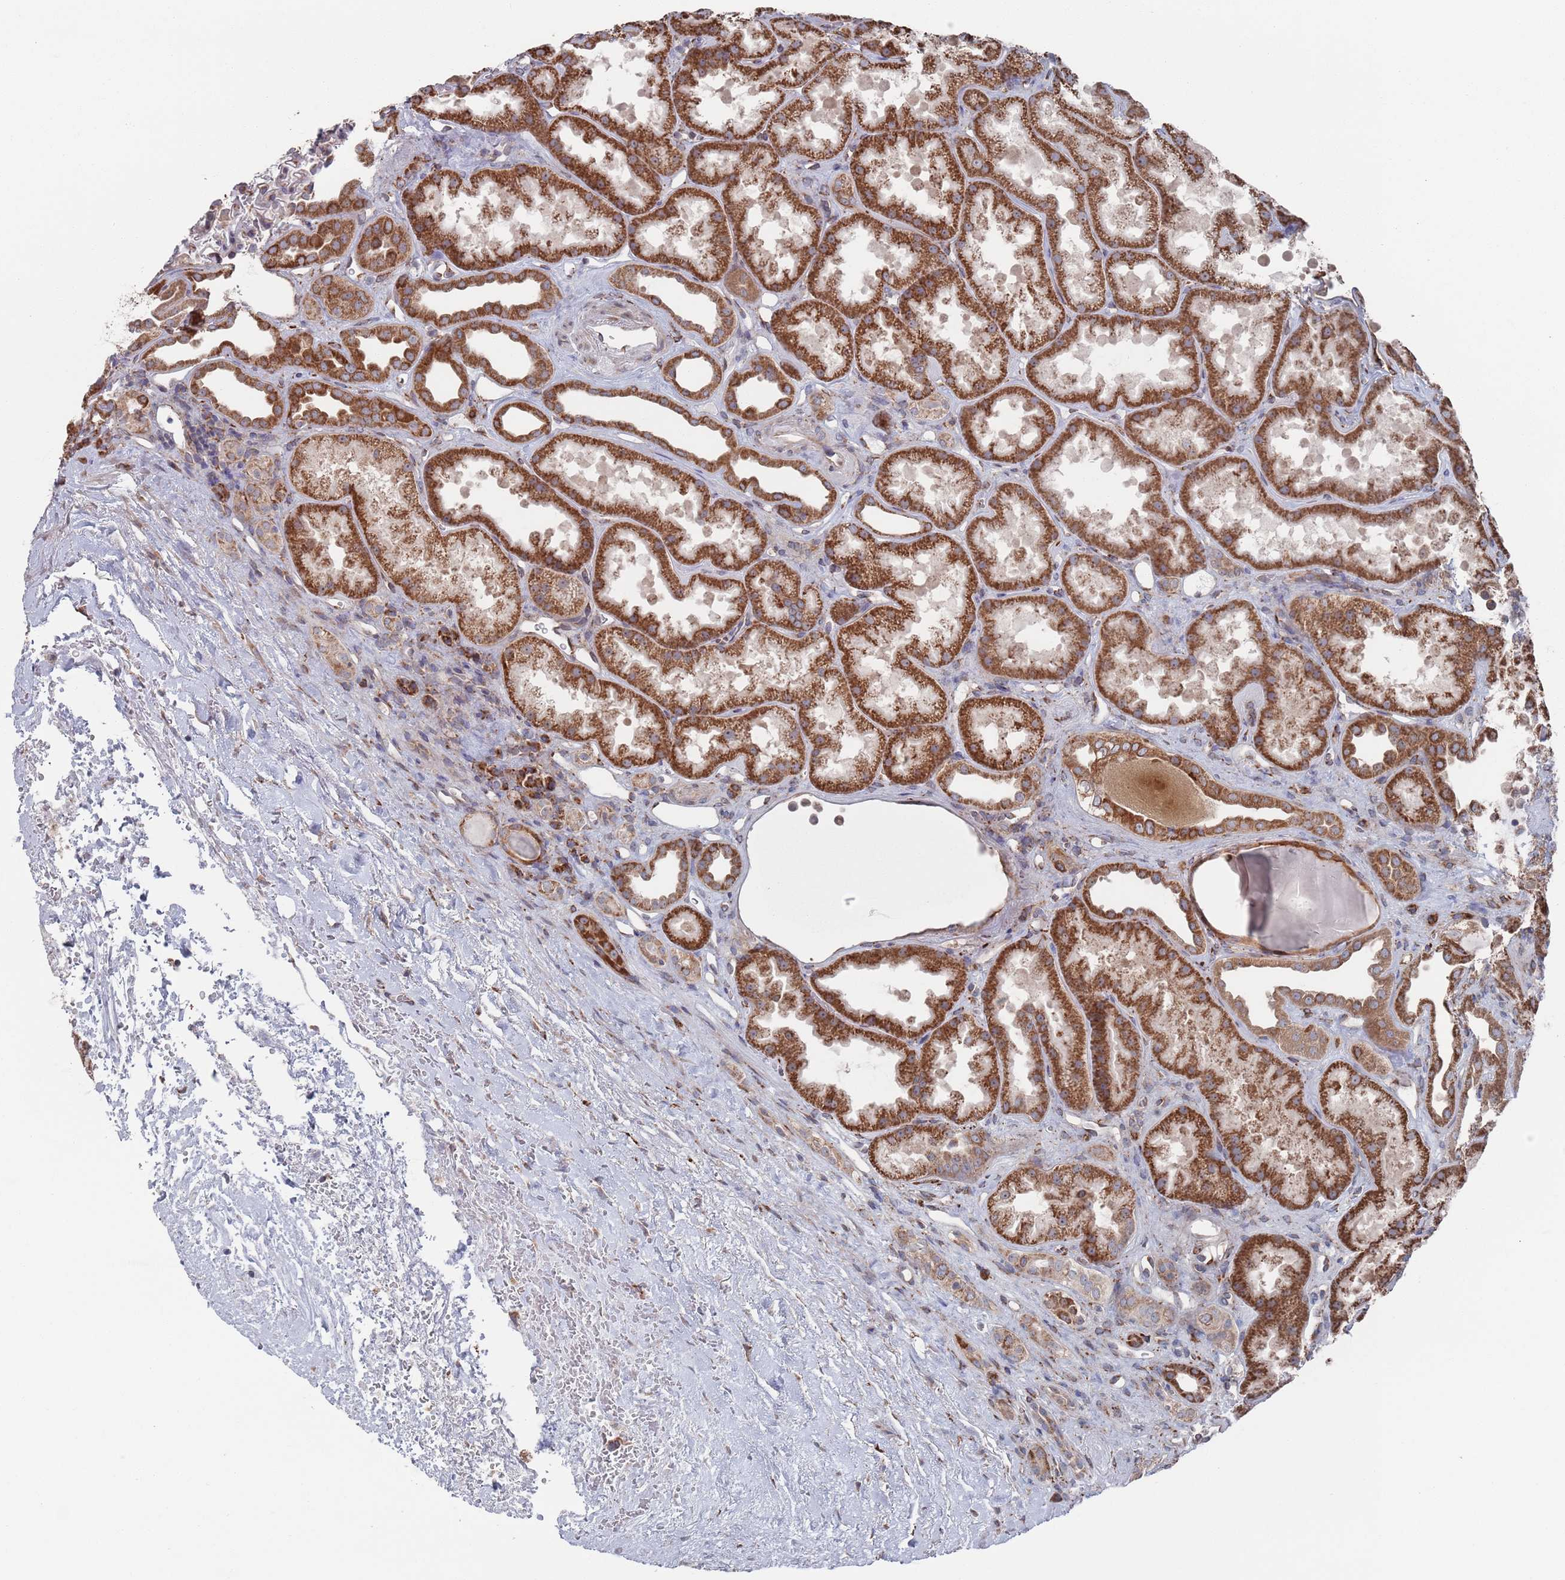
{"staining": {"intensity": "moderate", "quantity": "25%-75%", "location": "cytoplasmic/membranous"}, "tissue": "kidney", "cell_type": "Cells in glomeruli", "image_type": "normal", "snomed": [{"axis": "morphology", "description": "Normal tissue, NOS"}, {"axis": "topography", "description": "Kidney"}], "caption": "IHC (DAB (3,3'-diaminobenzidine)) staining of benign kidney demonstrates moderate cytoplasmic/membranous protein positivity in approximately 25%-75% of cells in glomeruli. Nuclei are stained in blue.", "gene": "CCDC106", "patient": {"sex": "male", "age": 61}}